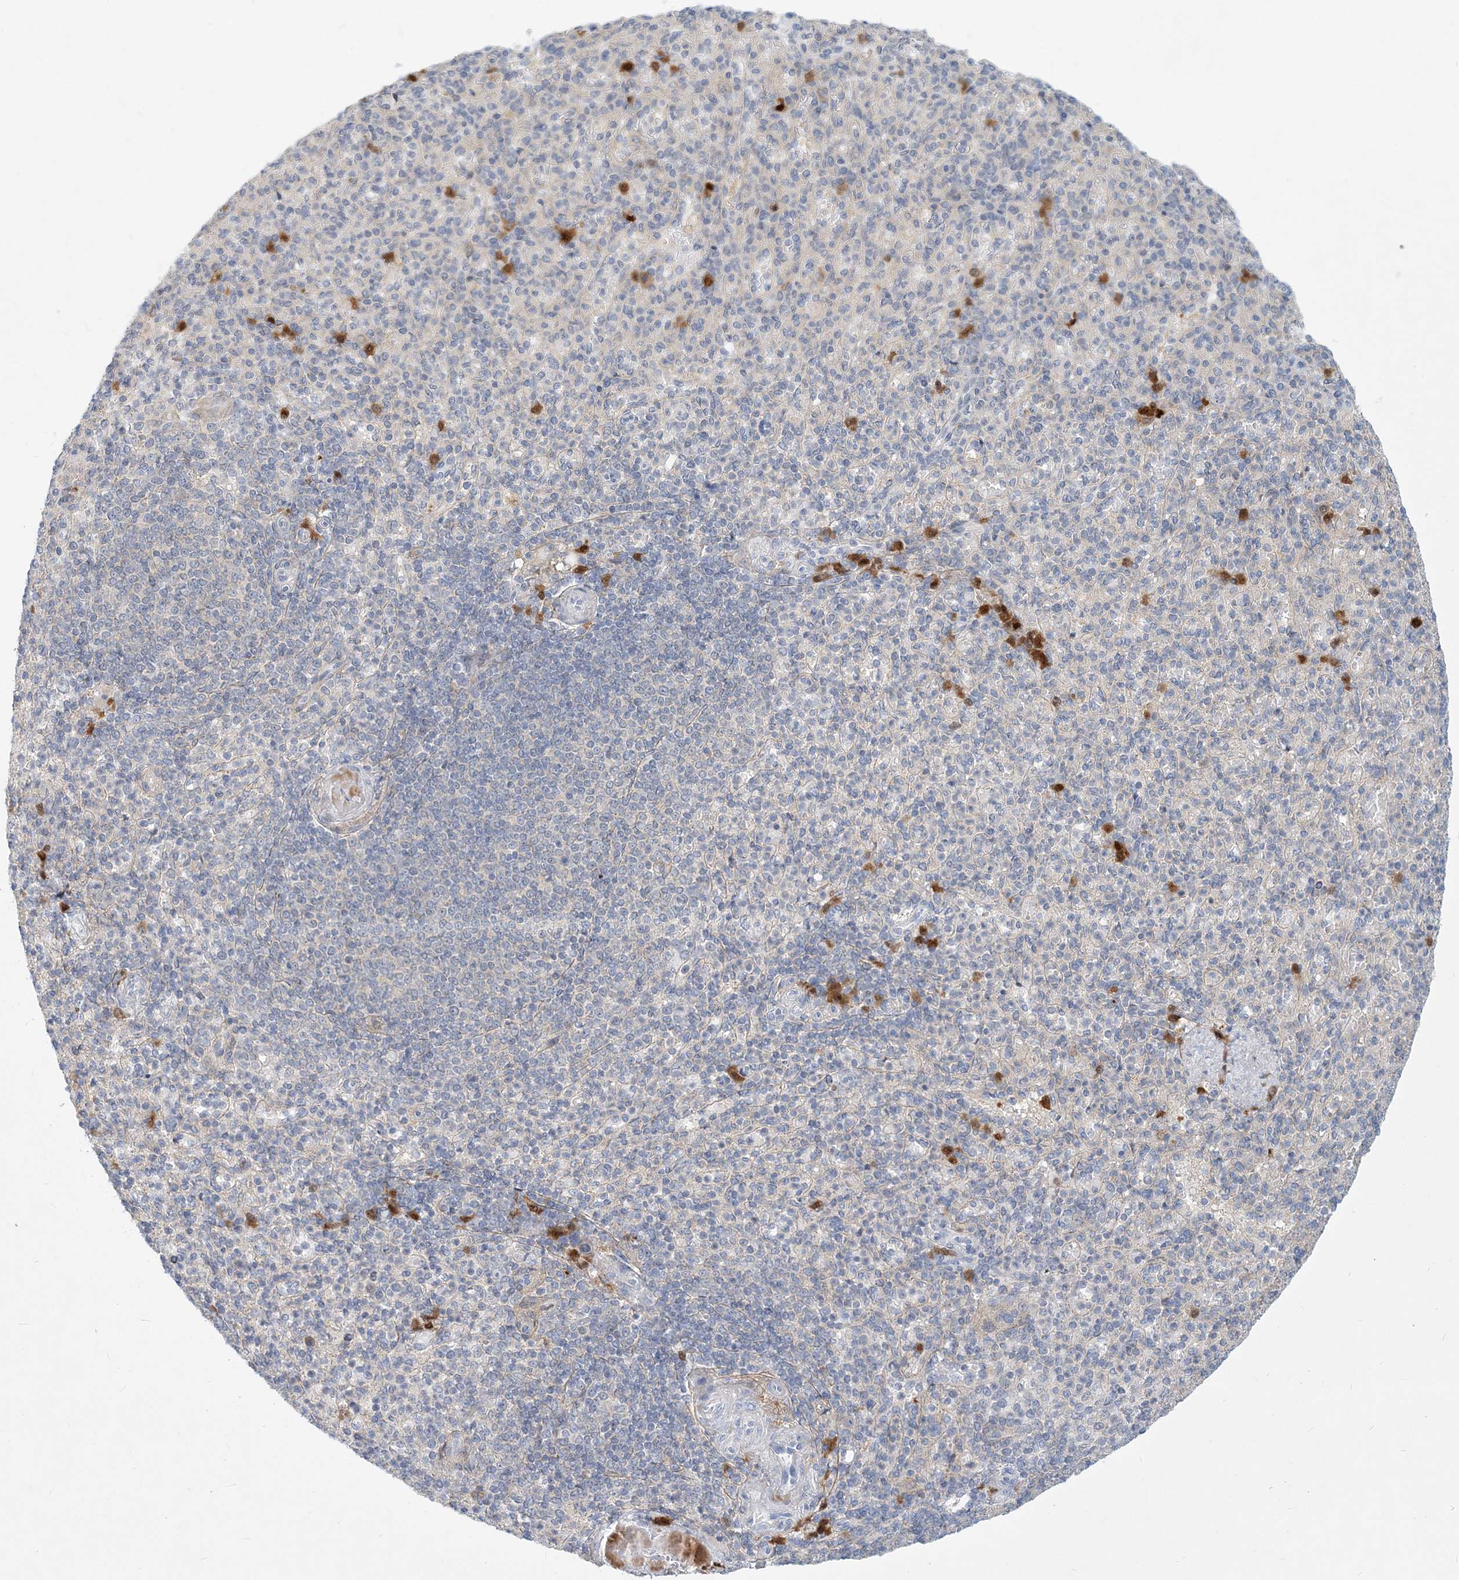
{"staining": {"intensity": "negative", "quantity": "none", "location": "none"}, "tissue": "spleen", "cell_type": "Cells in red pulp", "image_type": "normal", "snomed": [{"axis": "morphology", "description": "Normal tissue, NOS"}, {"axis": "topography", "description": "Spleen"}], "caption": "This is an IHC image of unremarkable human spleen. There is no staining in cells in red pulp.", "gene": "GMPPA", "patient": {"sex": "female", "age": 74}}